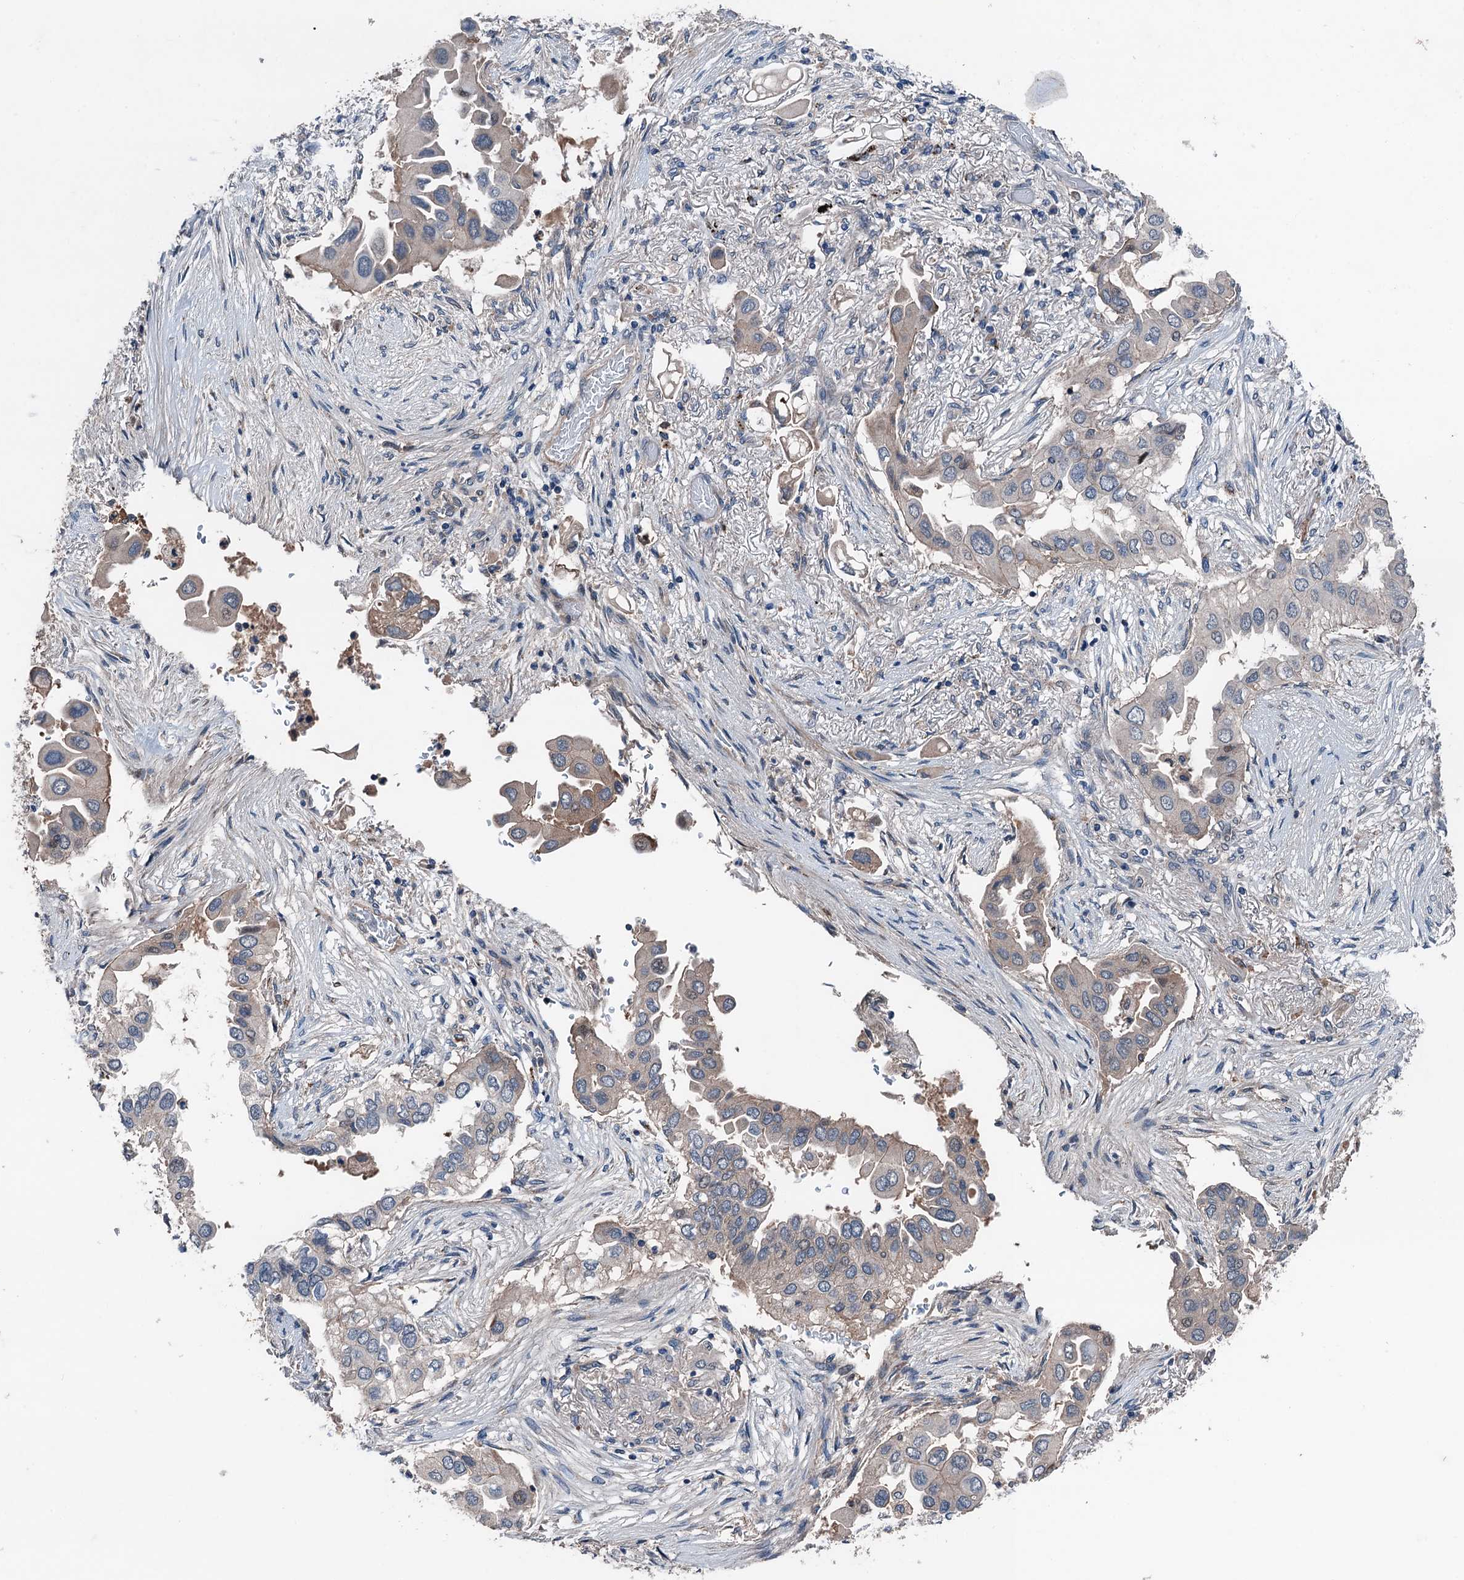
{"staining": {"intensity": "weak", "quantity": "<25%", "location": "cytoplasmic/membranous"}, "tissue": "lung cancer", "cell_type": "Tumor cells", "image_type": "cancer", "snomed": [{"axis": "morphology", "description": "Adenocarcinoma, NOS"}, {"axis": "topography", "description": "Lung"}], "caption": "This is an IHC histopathology image of lung adenocarcinoma. There is no positivity in tumor cells.", "gene": "SLC2A10", "patient": {"sex": "female", "age": 76}}